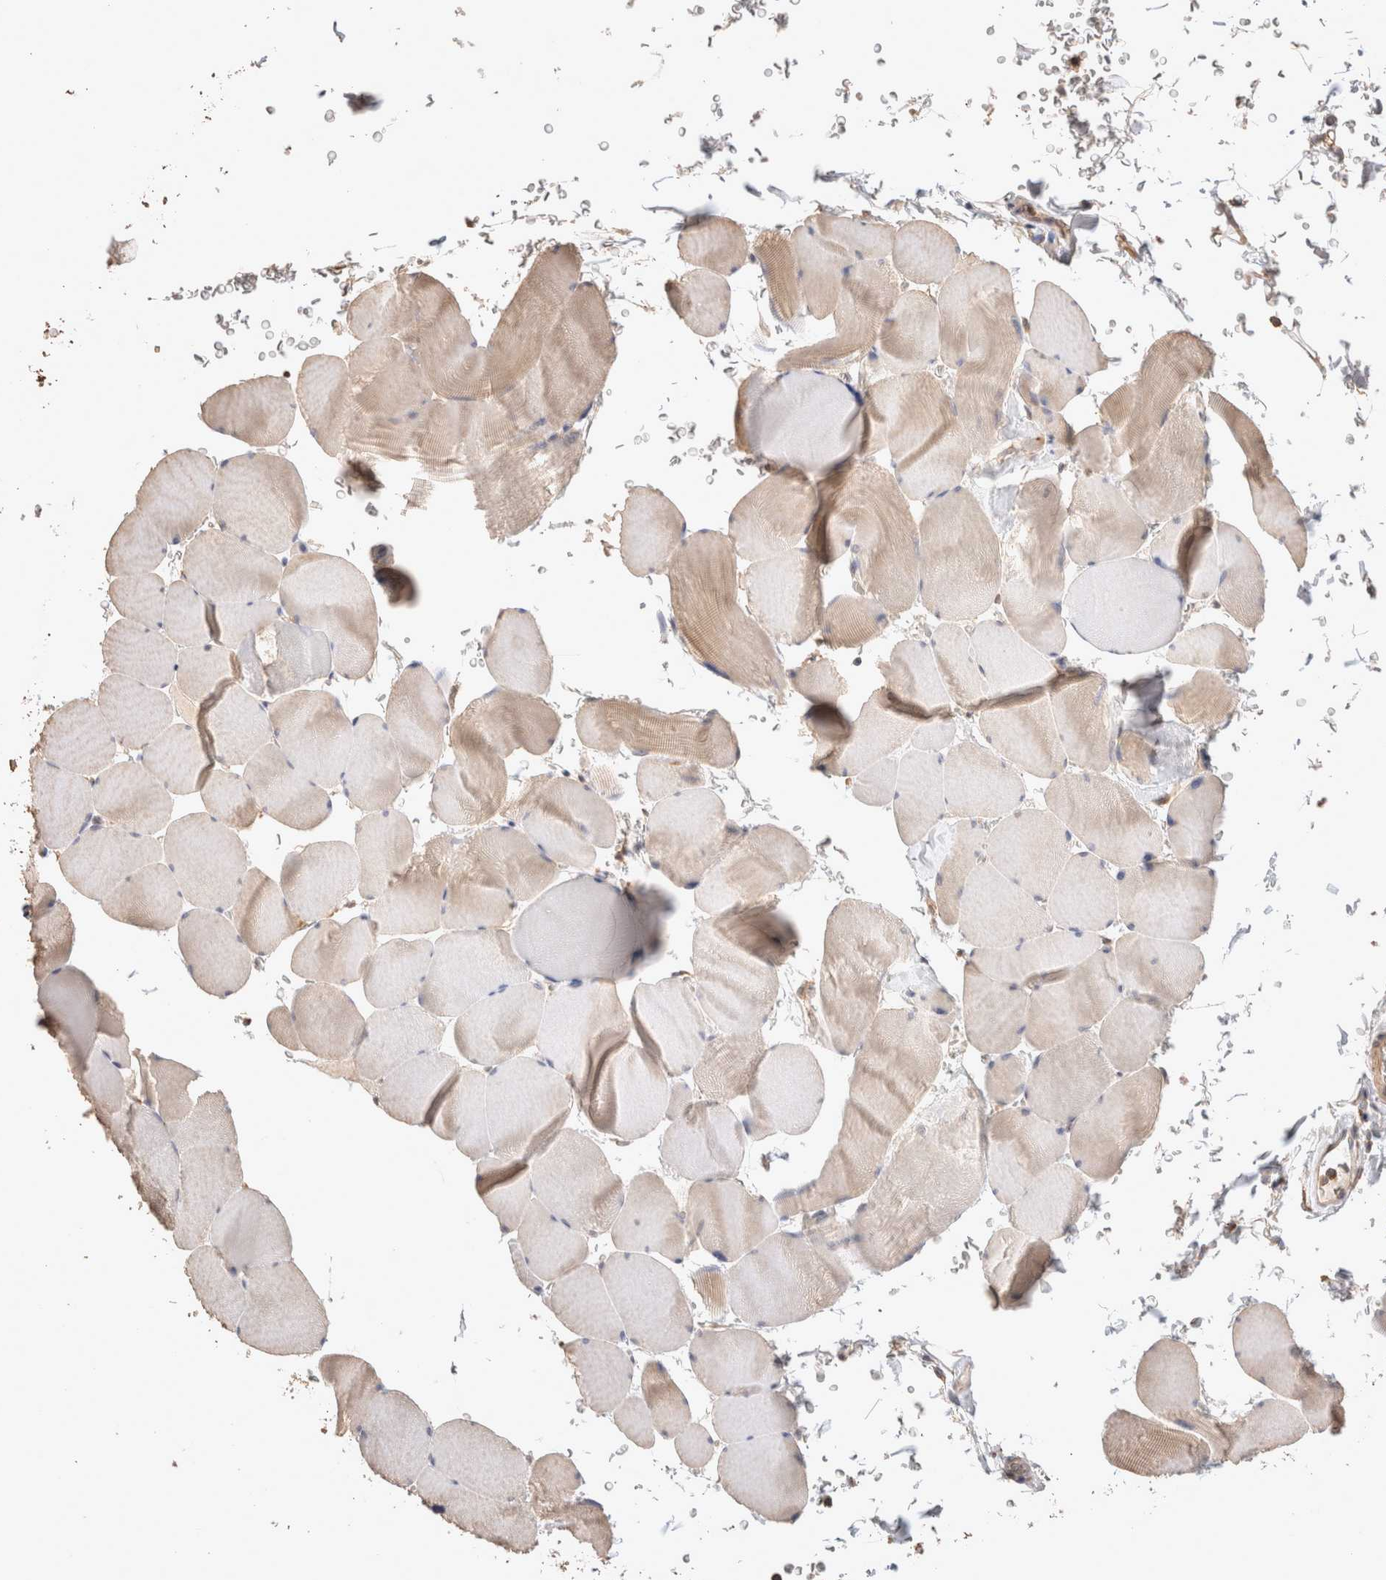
{"staining": {"intensity": "weak", "quantity": "<25%", "location": "cytoplasmic/membranous"}, "tissue": "skeletal muscle", "cell_type": "Myocytes", "image_type": "normal", "snomed": [{"axis": "morphology", "description": "Normal tissue, NOS"}, {"axis": "topography", "description": "Skeletal muscle"}], "caption": "This is a image of IHC staining of unremarkable skeletal muscle, which shows no positivity in myocytes.", "gene": "HROB", "patient": {"sex": "male", "age": 62}}